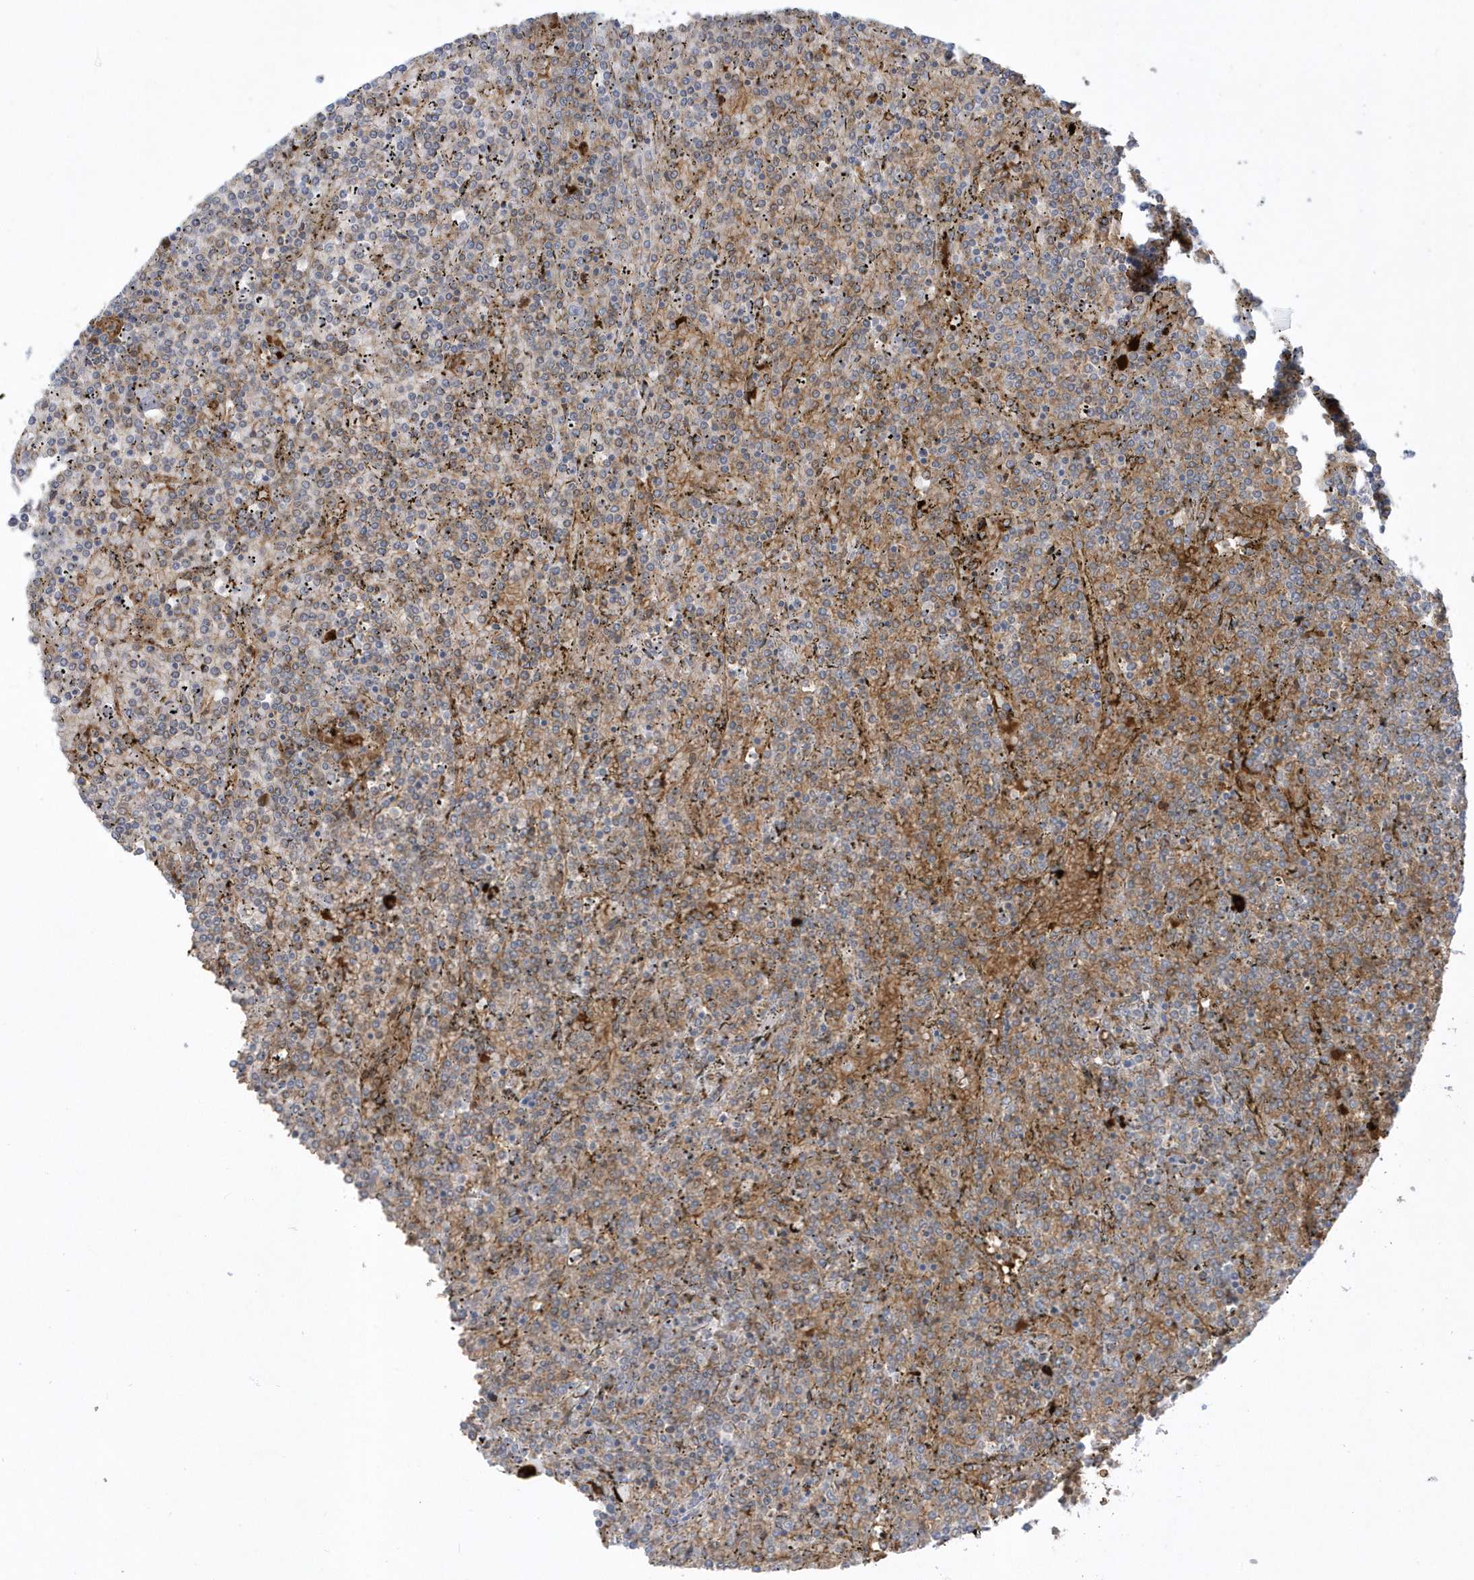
{"staining": {"intensity": "moderate", "quantity": "<25%", "location": "cytoplasmic/membranous"}, "tissue": "lymphoma", "cell_type": "Tumor cells", "image_type": "cancer", "snomed": [{"axis": "morphology", "description": "Malignant lymphoma, non-Hodgkin's type, Low grade"}, {"axis": "topography", "description": "Spleen"}], "caption": "A brown stain highlights moderate cytoplasmic/membranous expression of a protein in malignant lymphoma, non-Hodgkin's type (low-grade) tumor cells.", "gene": "RPP40", "patient": {"sex": "female", "age": 19}}